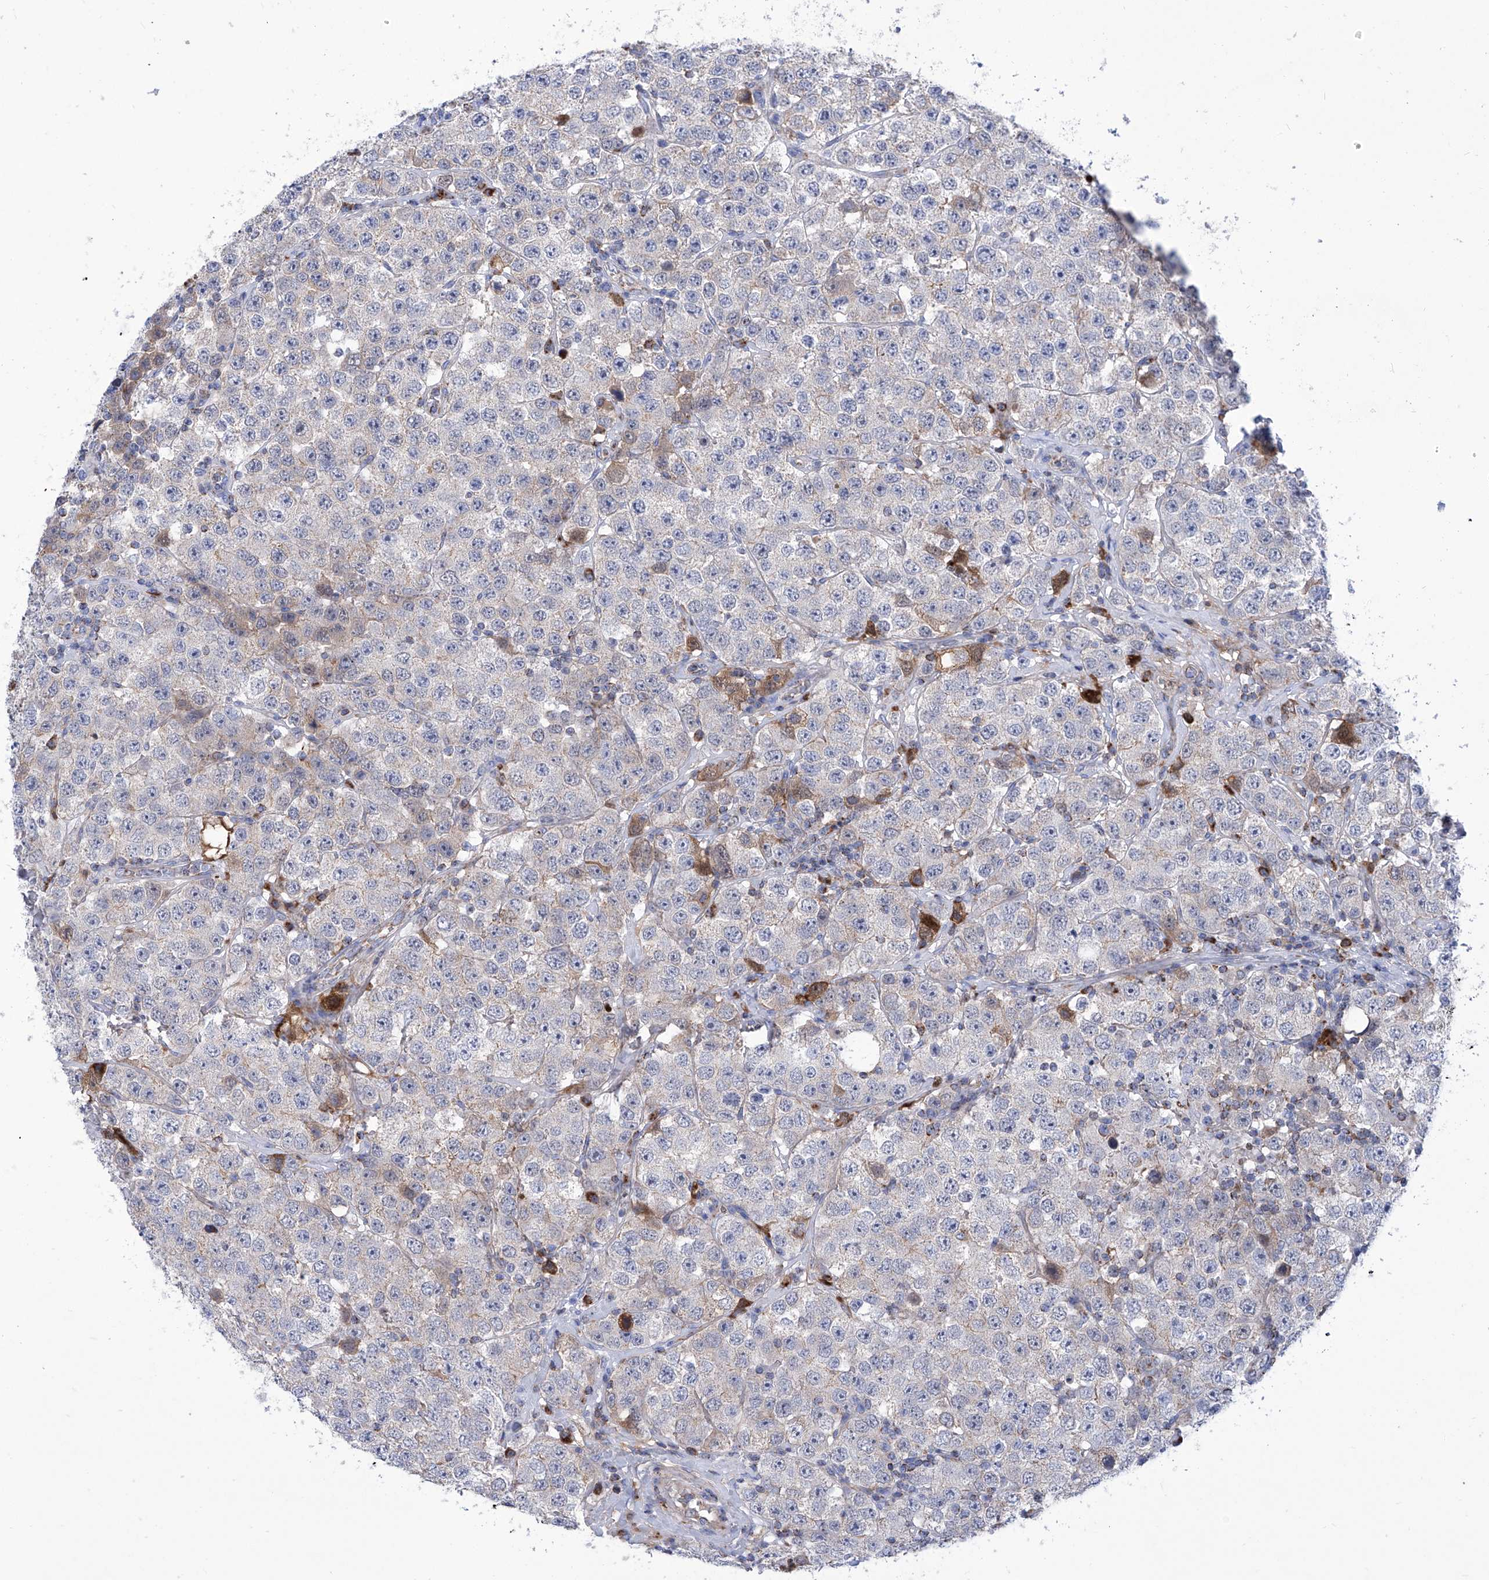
{"staining": {"intensity": "negative", "quantity": "none", "location": "none"}, "tissue": "testis cancer", "cell_type": "Tumor cells", "image_type": "cancer", "snomed": [{"axis": "morphology", "description": "Seminoma, NOS"}, {"axis": "topography", "description": "Testis"}], "caption": "Testis seminoma was stained to show a protein in brown. There is no significant expression in tumor cells.", "gene": "SRBD1", "patient": {"sex": "male", "age": 28}}